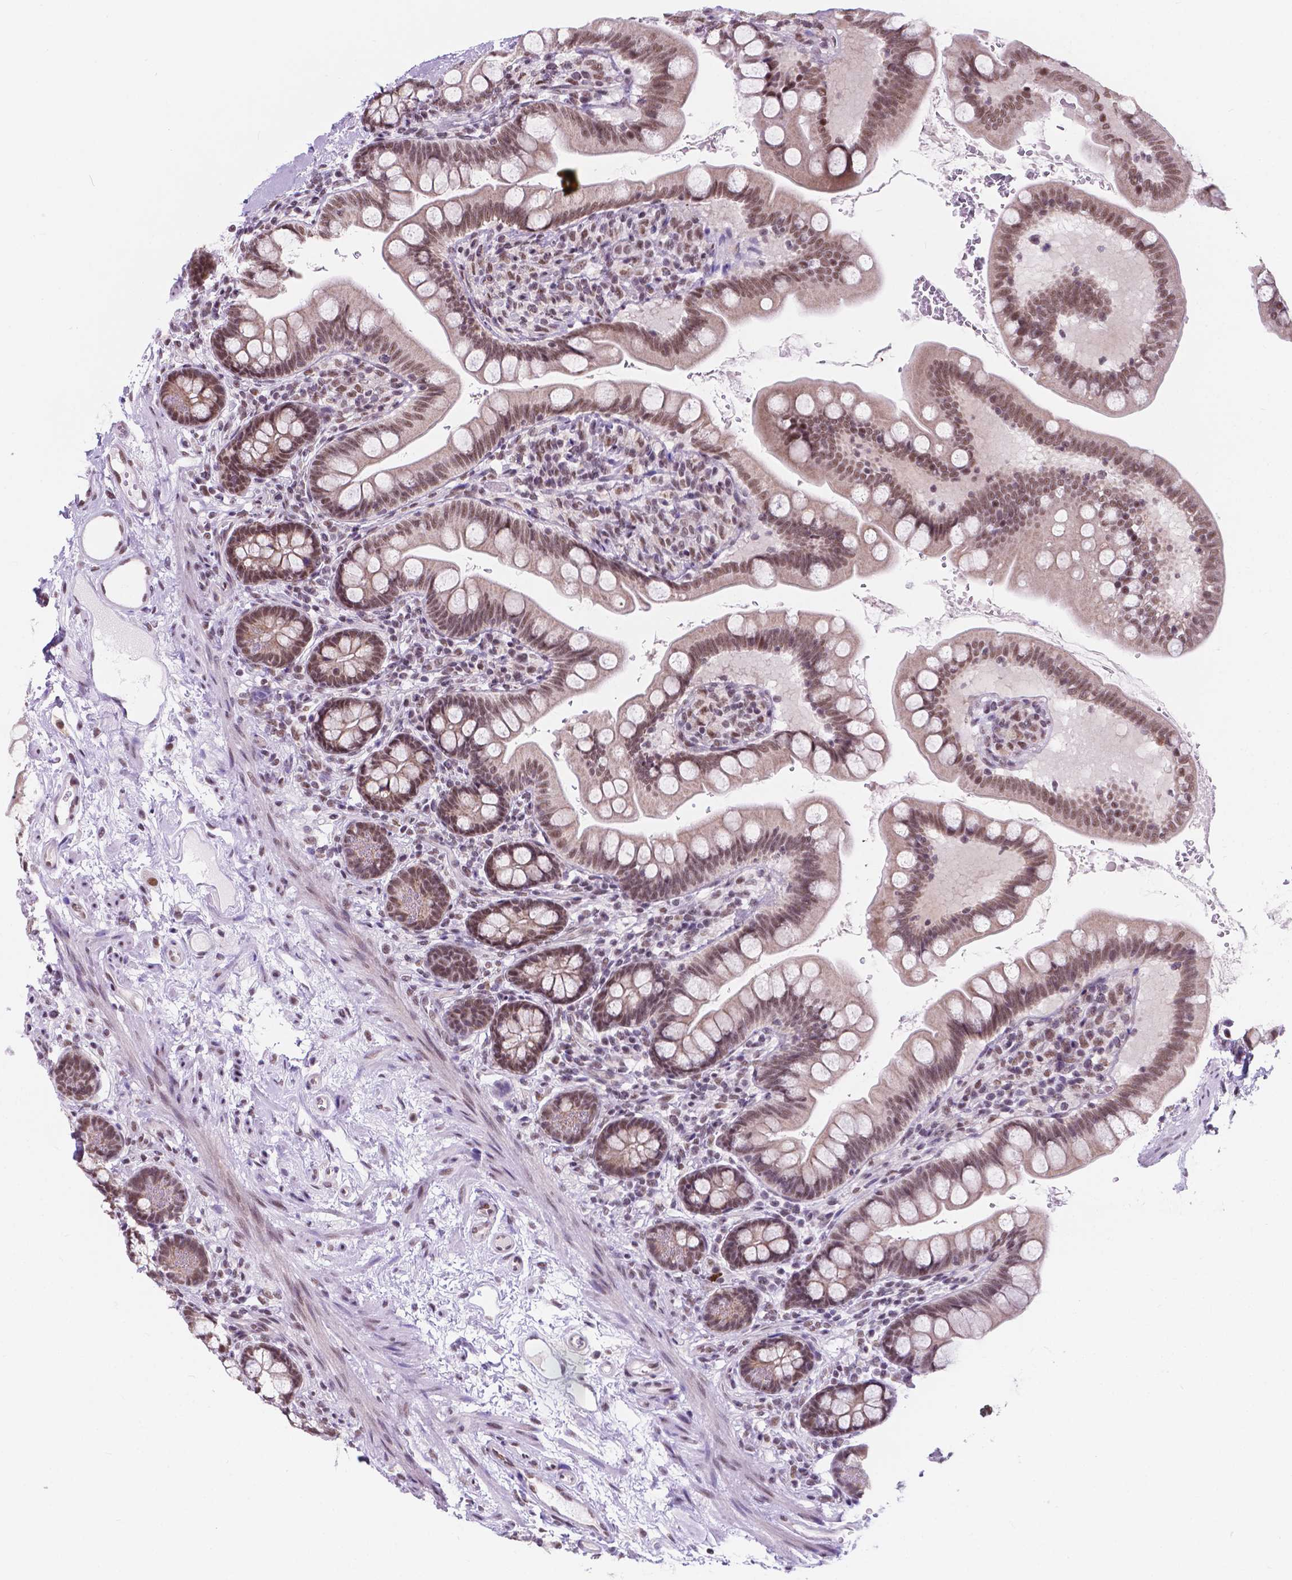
{"staining": {"intensity": "weak", "quantity": ">75%", "location": "cytoplasmic/membranous,nuclear"}, "tissue": "small intestine", "cell_type": "Glandular cells", "image_type": "normal", "snomed": [{"axis": "morphology", "description": "Normal tissue, NOS"}, {"axis": "topography", "description": "Small intestine"}], "caption": "A high-resolution micrograph shows immunohistochemistry staining of unremarkable small intestine, which displays weak cytoplasmic/membranous,nuclear staining in about >75% of glandular cells. (DAB IHC, brown staining for protein, blue staining for nuclei).", "gene": "BCAS2", "patient": {"sex": "female", "age": 56}}